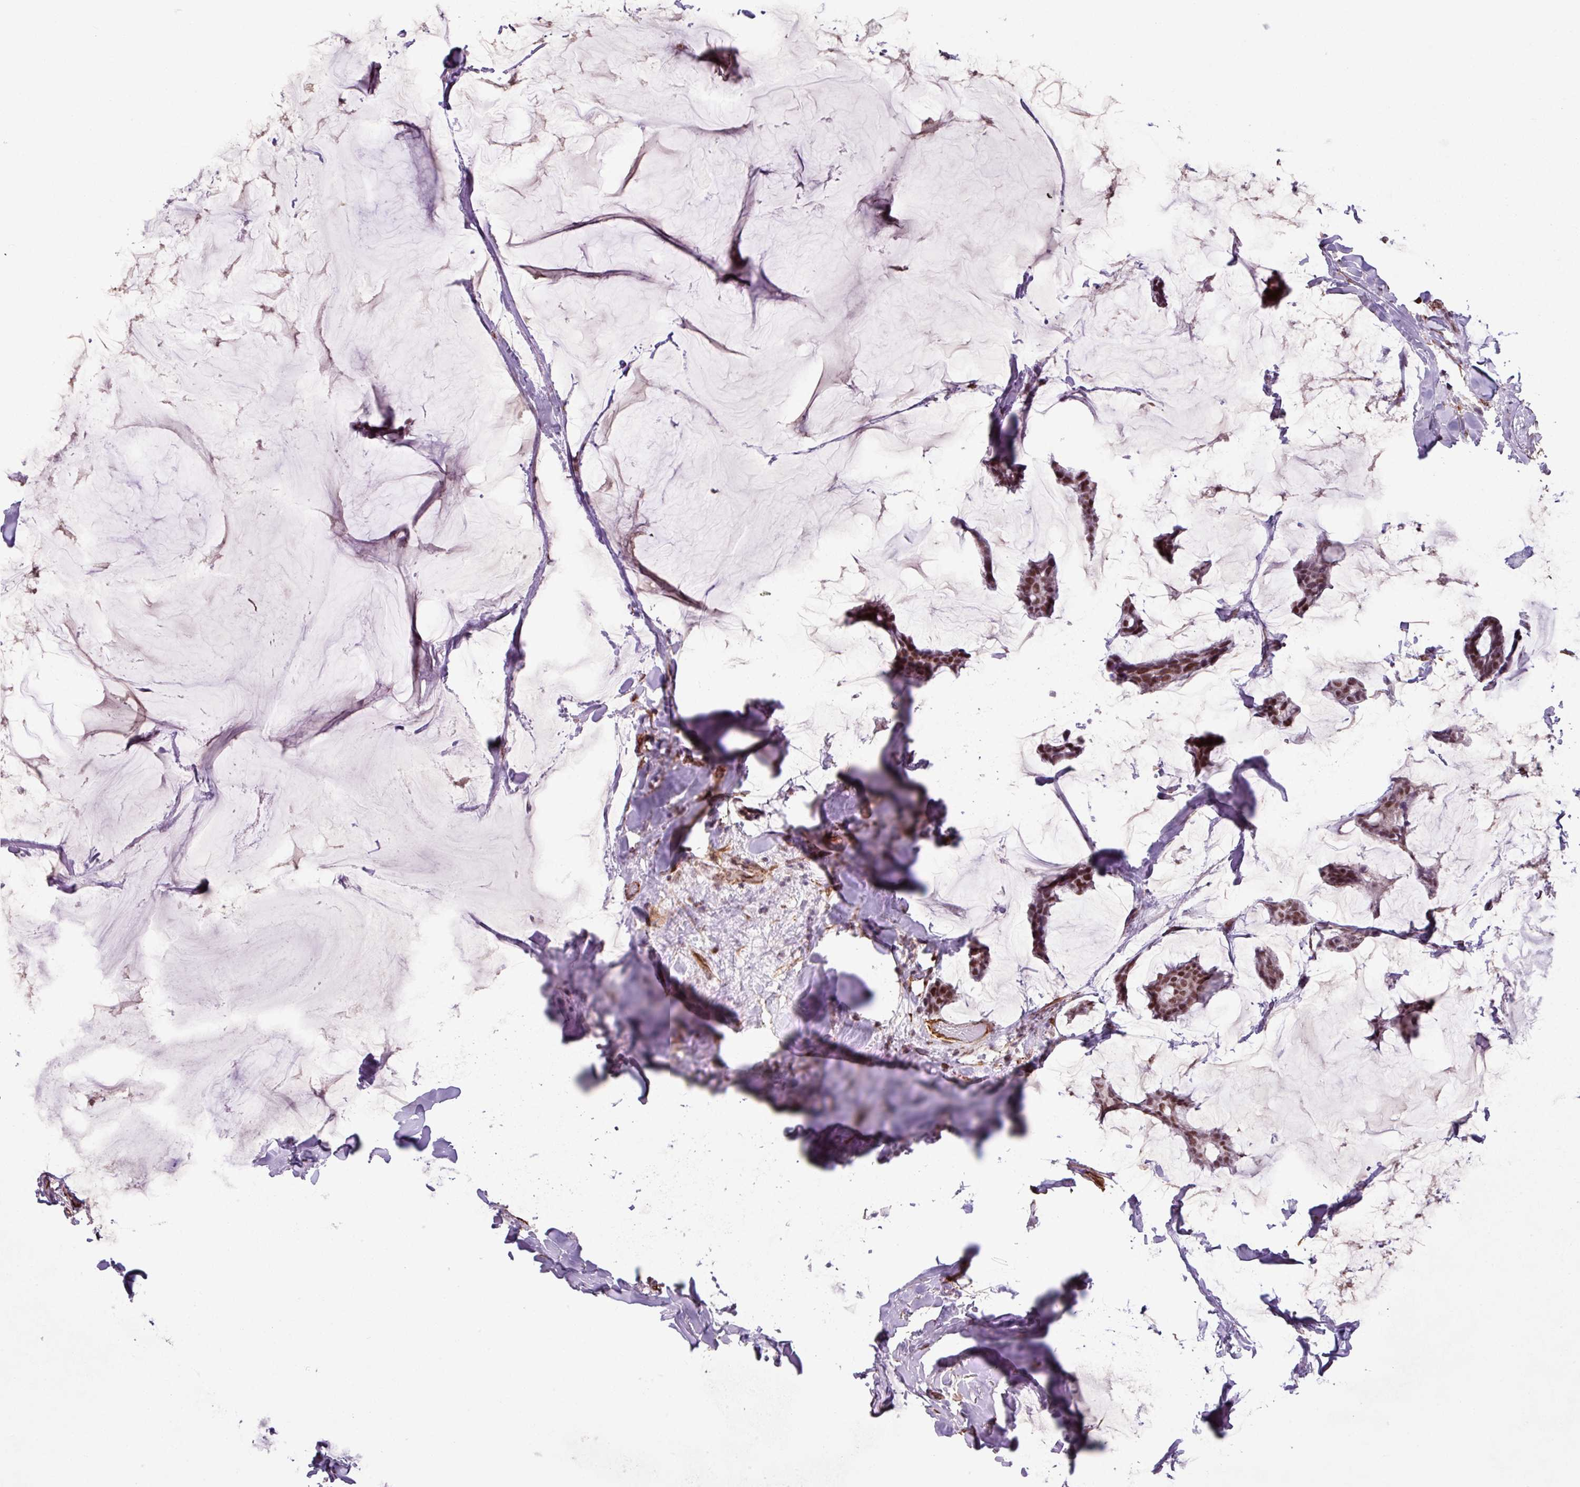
{"staining": {"intensity": "moderate", "quantity": ">75%", "location": "nuclear"}, "tissue": "breast cancer", "cell_type": "Tumor cells", "image_type": "cancer", "snomed": [{"axis": "morphology", "description": "Duct carcinoma"}, {"axis": "topography", "description": "Breast"}], "caption": "Protein analysis of breast cancer (intraductal carcinoma) tissue reveals moderate nuclear expression in about >75% of tumor cells.", "gene": "CHD3", "patient": {"sex": "female", "age": 93}}